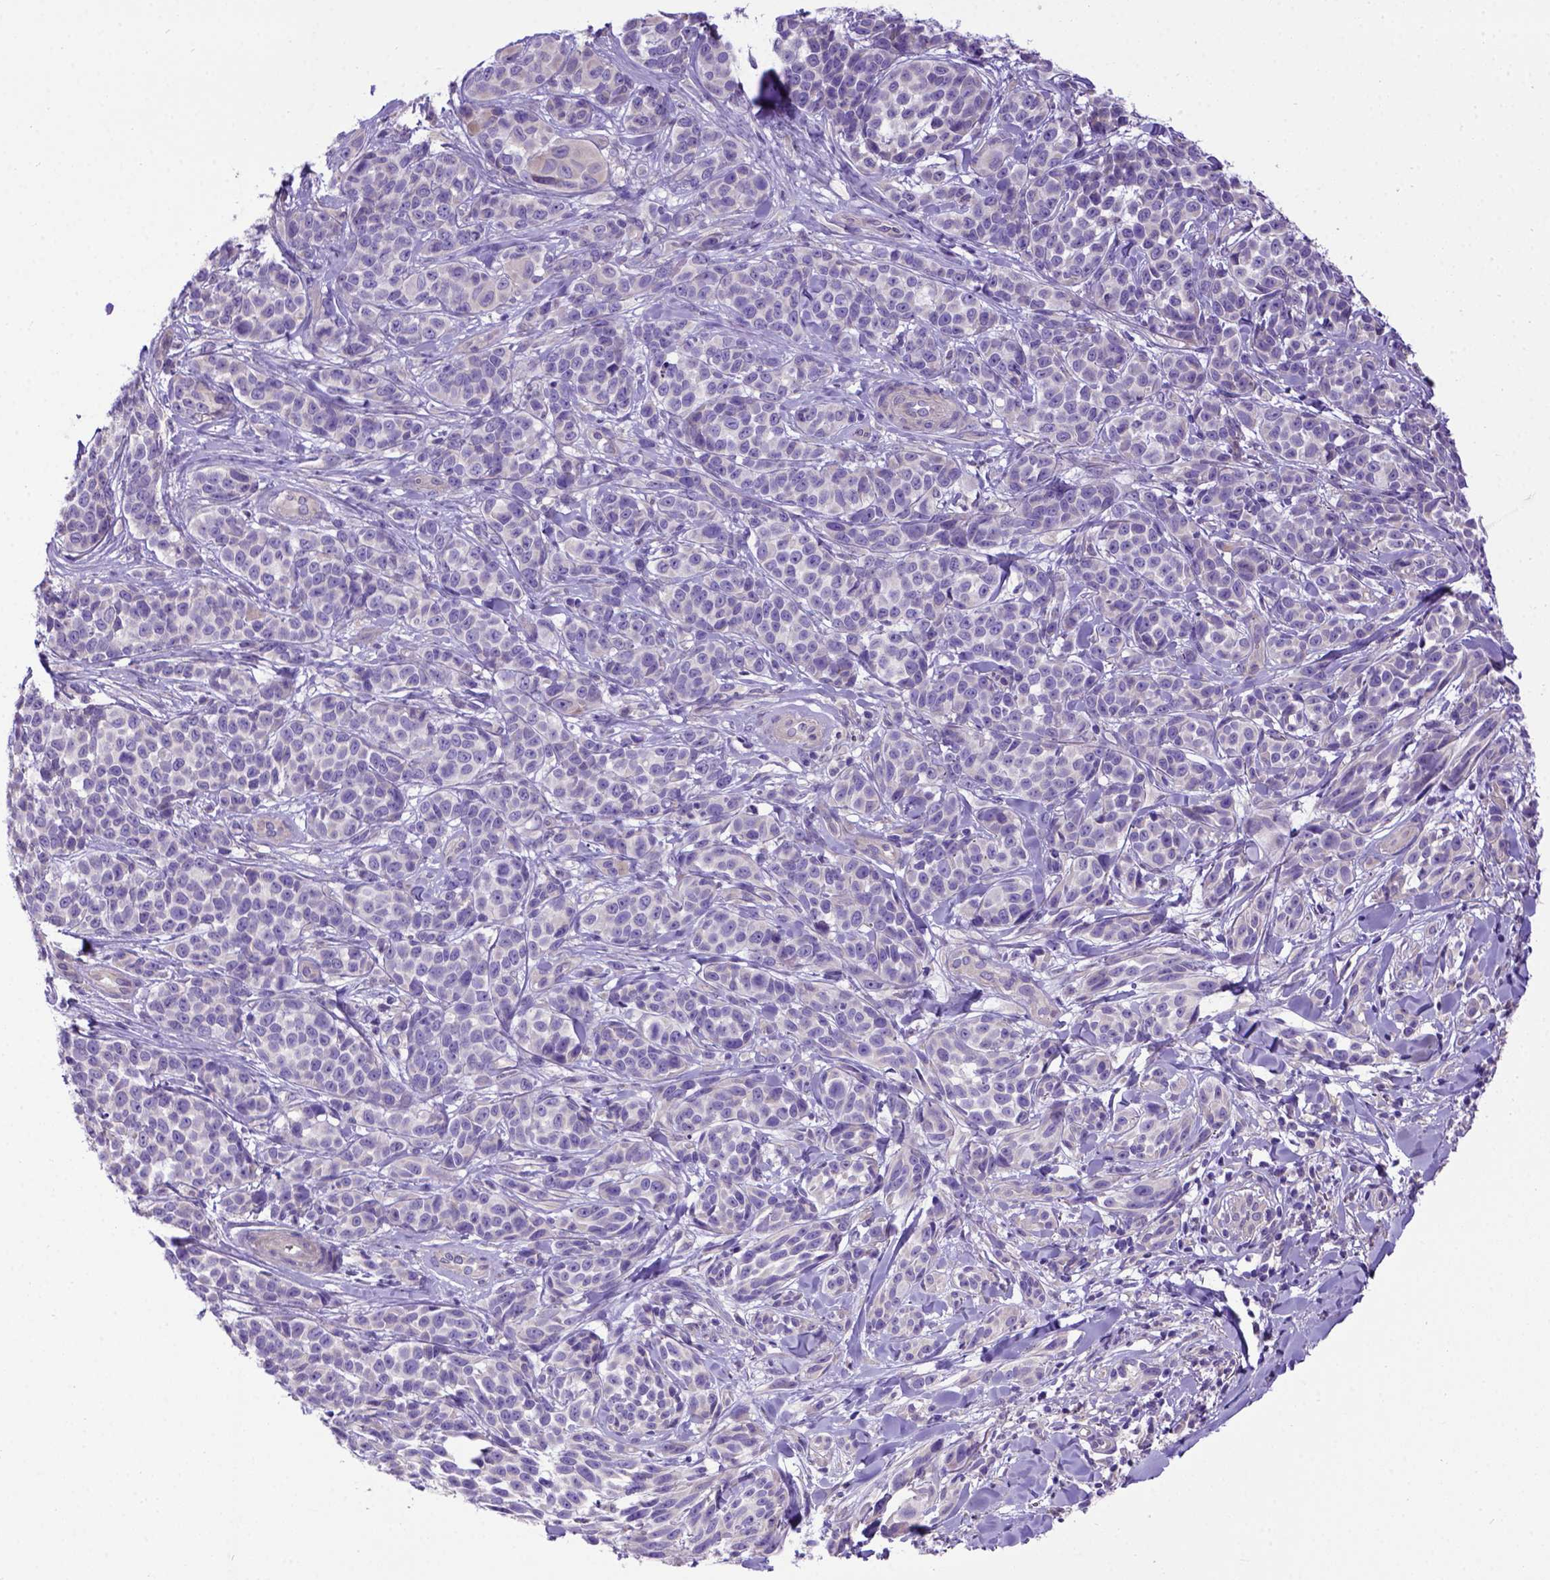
{"staining": {"intensity": "negative", "quantity": "none", "location": "none"}, "tissue": "melanoma", "cell_type": "Tumor cells", "image_type": "cancer", "snomed": [{"axis": "morphology", "description": "Malignant melanoma, NOS"}, {"axis": "topography", "description": "Skin"}], "caption": "Human melanoma stained for a protein using immunohistochemistry (IHC) exhibits no staining in tumor cells.", "gene": "ADAM12", "patient": {"sex": "female", "age": 88}}